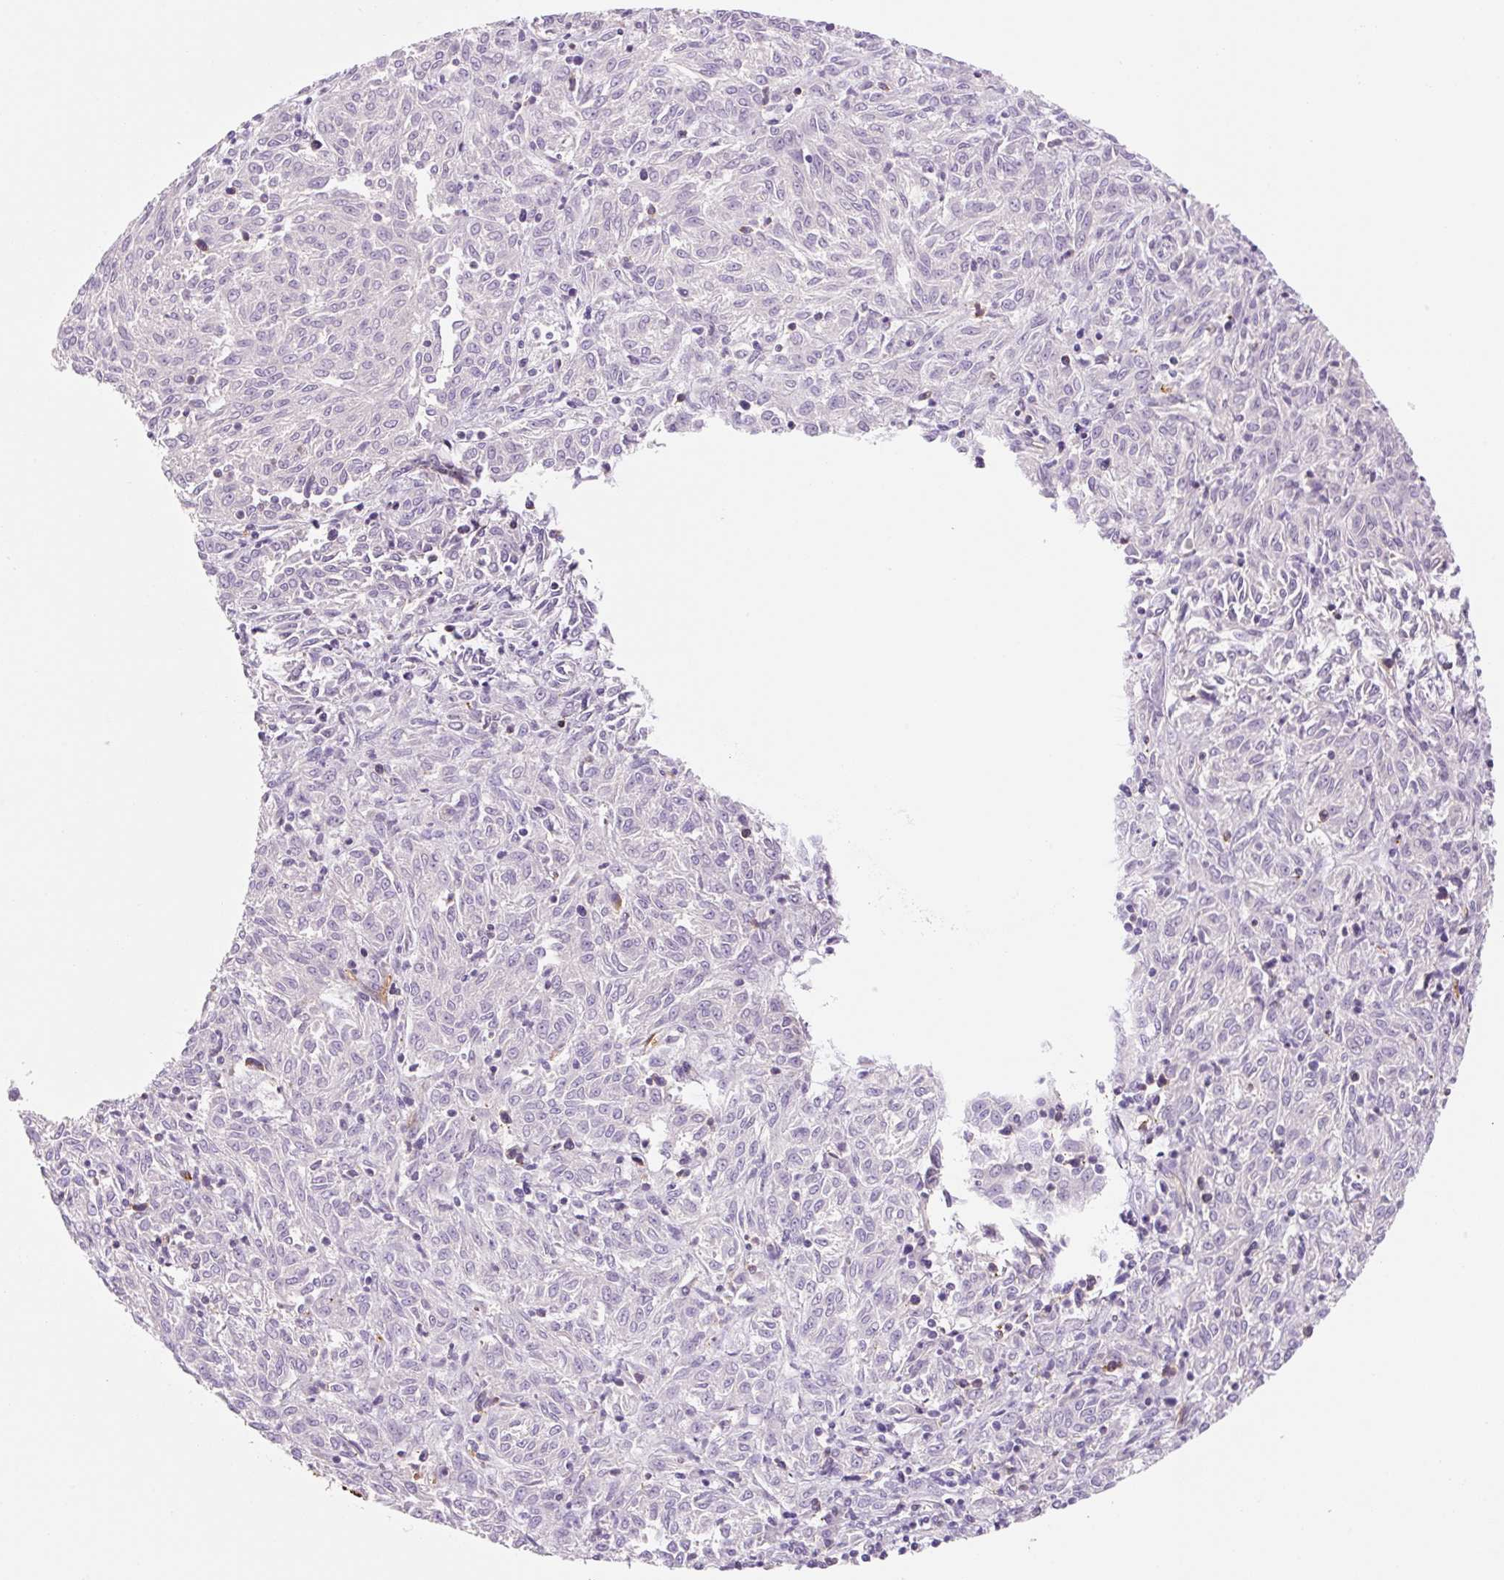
{"staining": {"intensity": "negative", "quantity": "none", "location": "none"}, "tissue": "melanoma", "cell_type": "Tumor cells", "image_type": "cancer", "snomed": [{"axis": "morphology", "description": "Malignant melanoma, NOS"}, {"axis": "topography", "description": "Skin"}], "caption": "High power microscopy histopathology image of an IHC image of malignant melanoma, revealing no significant staining in tumor cells.", "gene": "FABP5", "patient": {"sex": "female", "age": 72}}